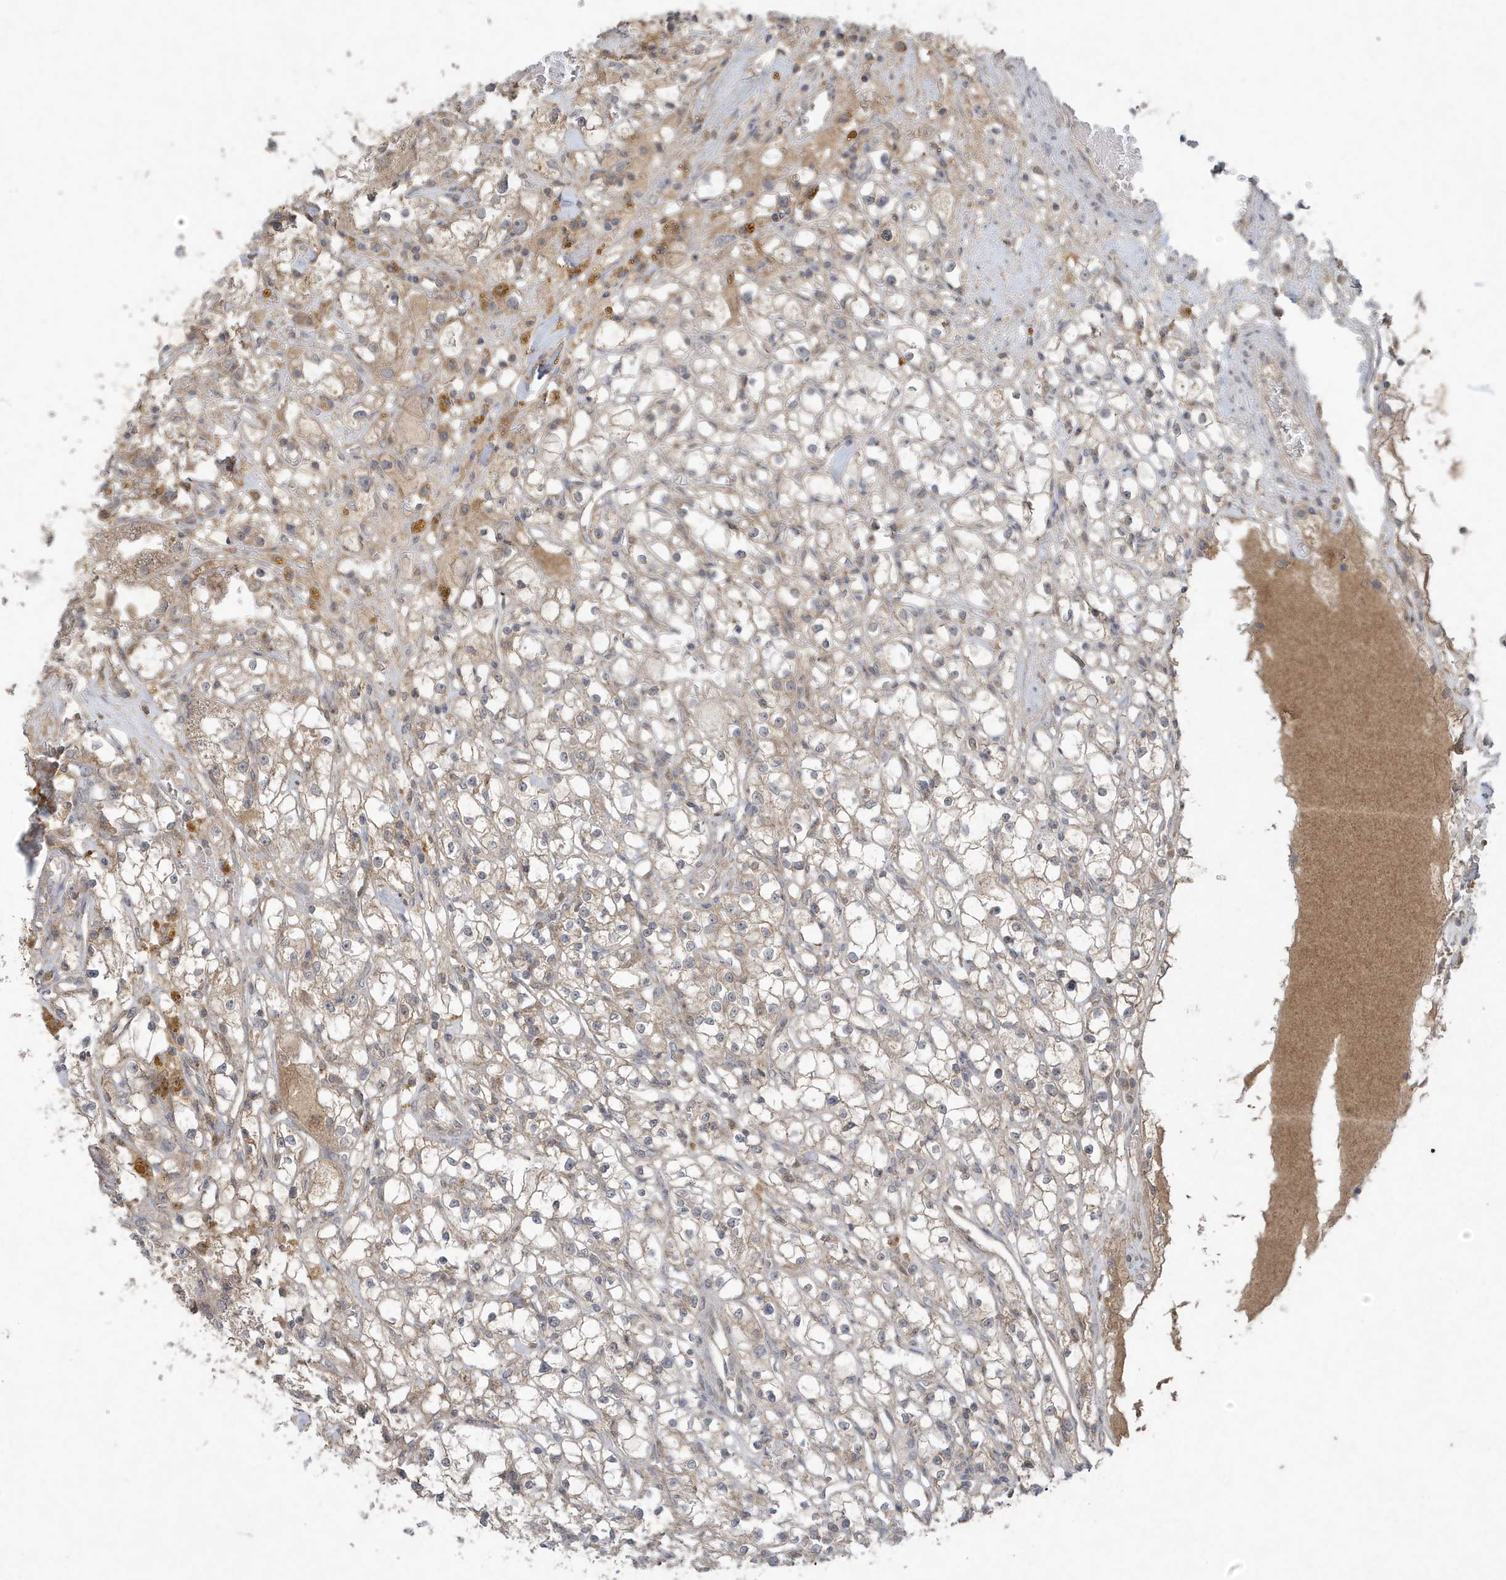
{"staining": {"intensity": "moderate", "quantity": "<25%", "location": "cytoplasmic/membranous"}, "tissue": "renal cancer", "cell_type": "Tumor cells", "image_type": "cancer", "snomed": [{"axis": "morphology", "description": "Adenocarcinoma, NOS"}, {"axis": "topography", "description": "Kidney"}], "caption": "A low amount of moderate cytoplasmic/membranous staining is appreciated in approximately <25% of tumor cells in renal cancer tissue.", "gene": "C1RL", "patient": {"sex": "male", "age": 56}}